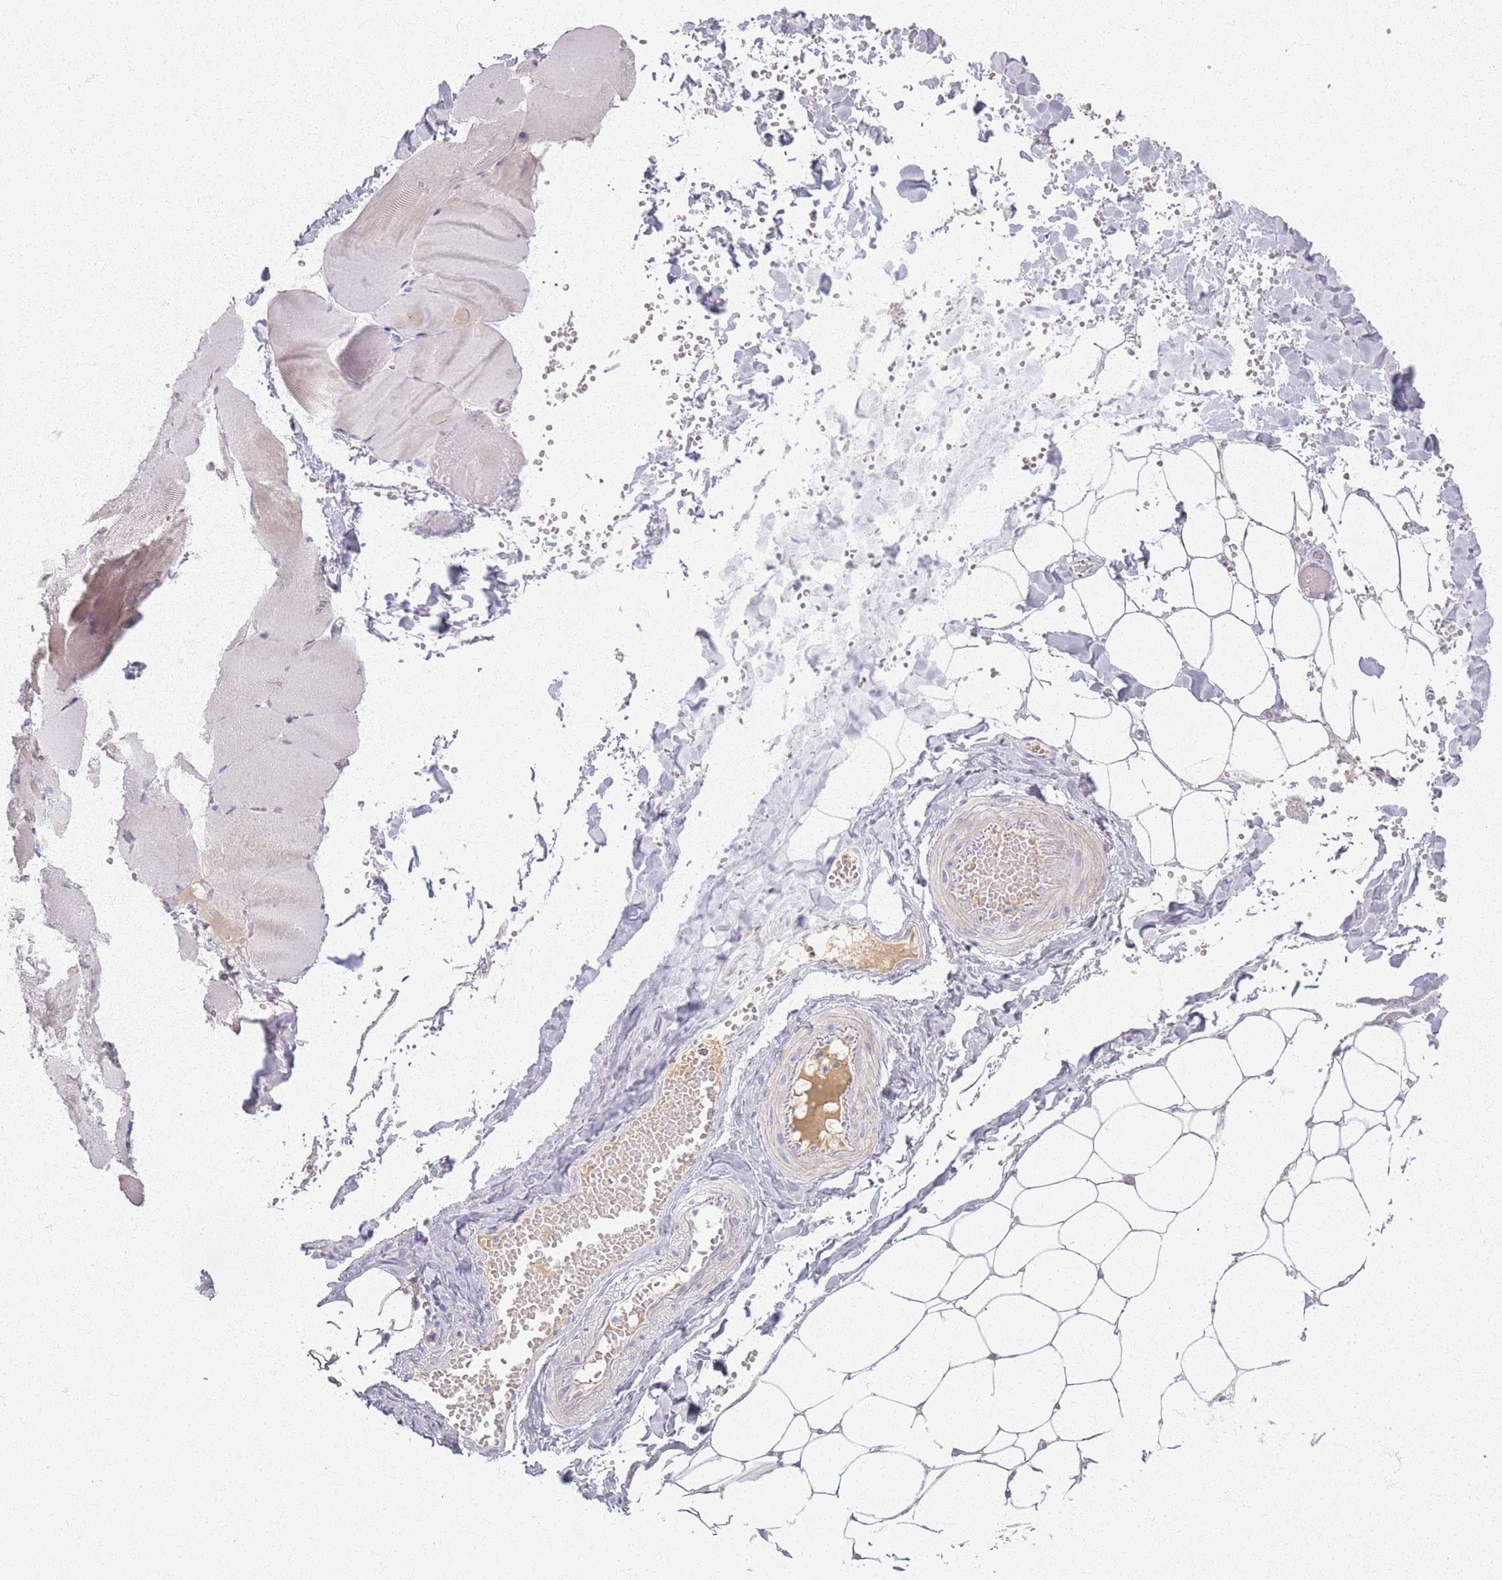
{"staining": {"intensity": "negative", "quantity": "none", "location": "none"}, "tissue": "adipose tissue", "cell_type": "Adipocytes", "image_type": "normal", "snomed": [{"axis": "morphology", "description": "Normal tissue, NOS"}, {"axis": "topography", "description": "Skeletal muscle"}, {"axis": "topography", "description": "Peripheral nerve tissue"}], "caption": "There is no significant positivity in adipocytes of adipose tissue. (DAB (3,3'-diaminobenzidine) immunohistochemistry with hematoxylin counter stain).", "gene": "CRIPT", "patient": {"sex": "female", "age": 55}}